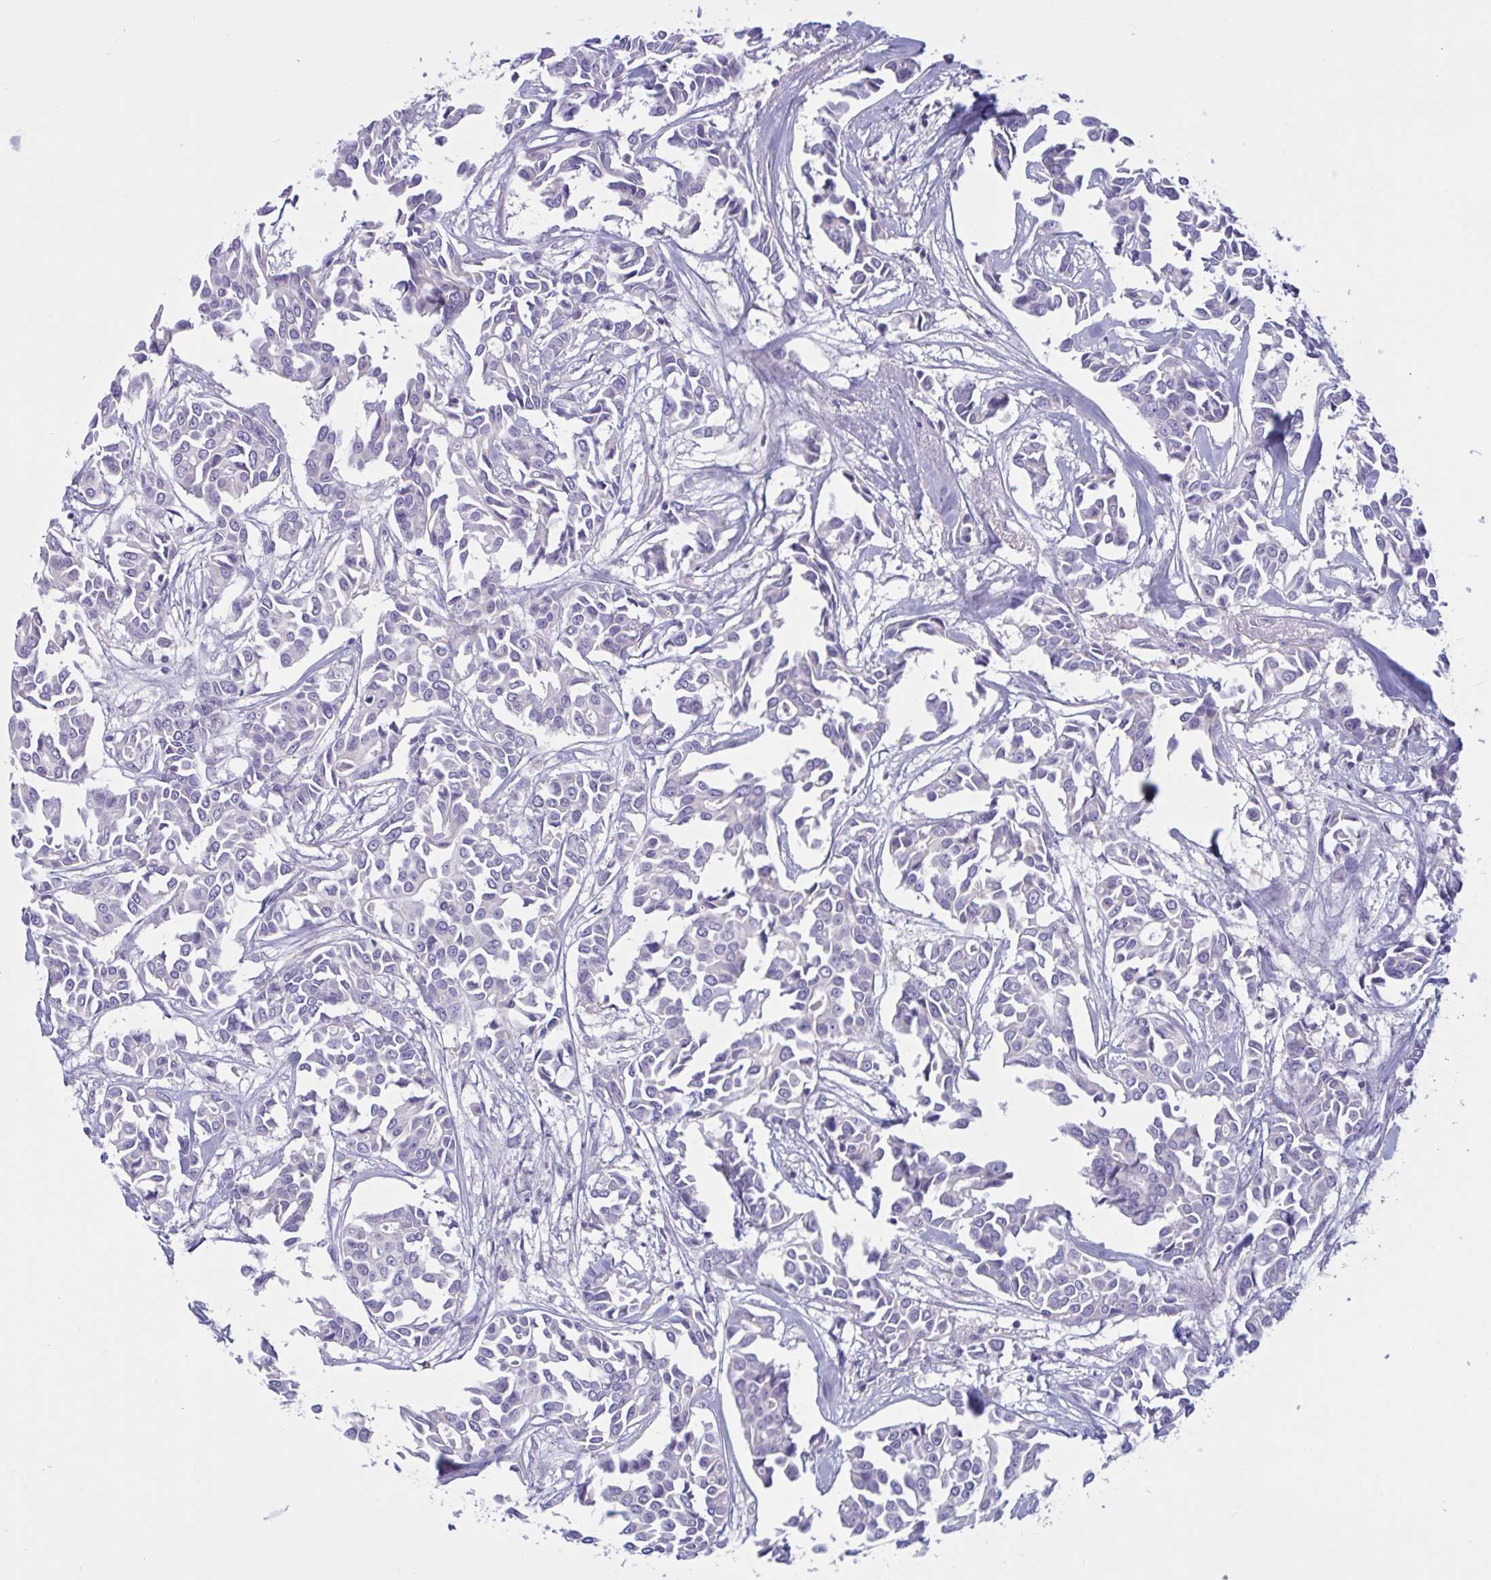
{"staining": {"intensity": "negative", "quantity": "none", "location": "none"}, "tissue": "breast cancer", "cell_type": "Tumor cells", "image_type": "cancer", "snomed": [{"axis": "morphology", "description": "Duct carcinoma"}, {"axis": "topography", "description": "Breast"}], "caption": "Invasive ductal carcinoma (breast) was stained to show a protein in brown. There is no significant positivity in tumor cells. (DAB immunohistochemistry (IHC) with hematoxylin counter stain).", "gene": "OXLD1", "patient": {"sex": "female", "age": 54}}